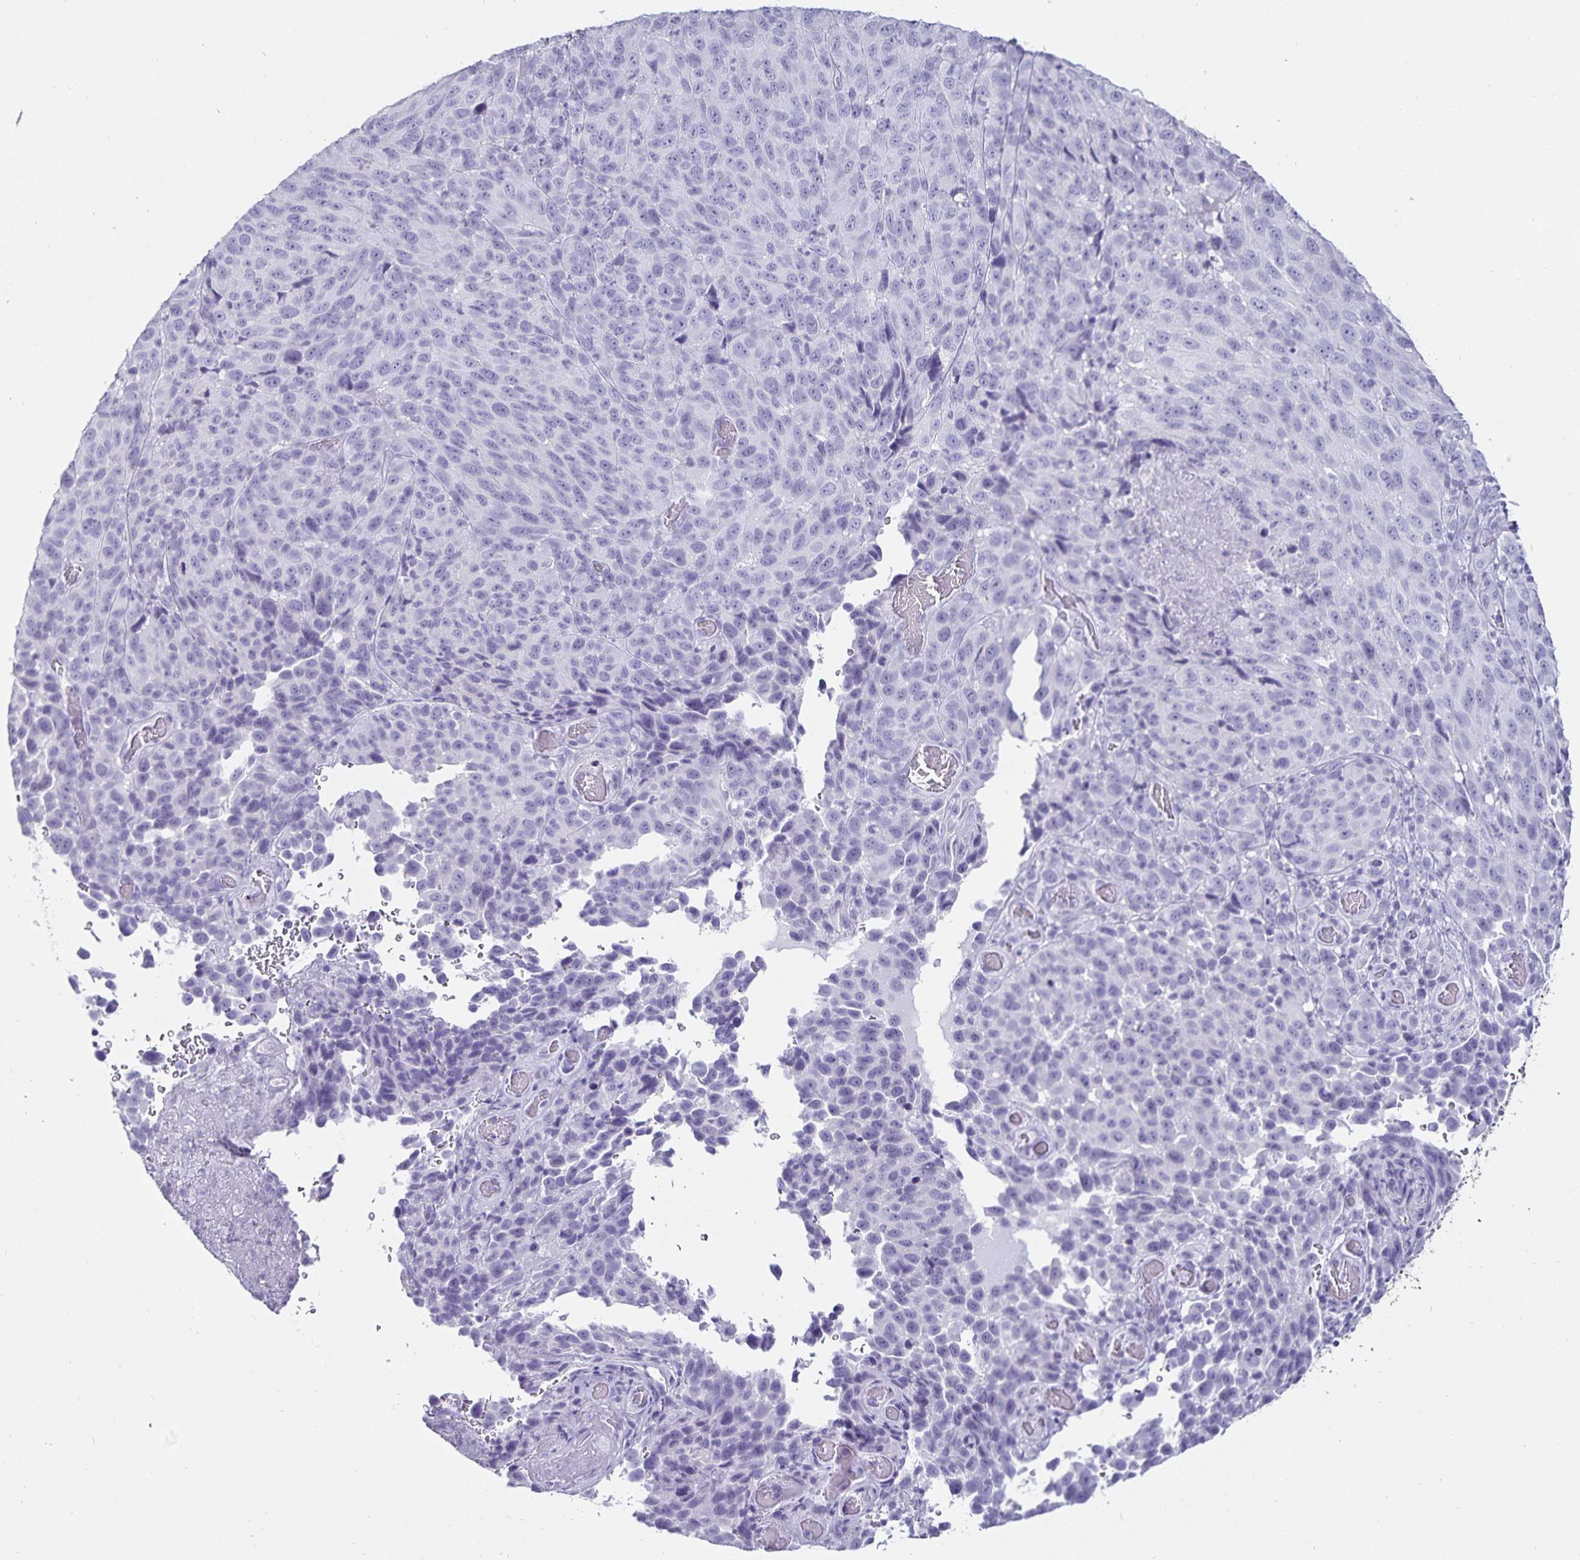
{"staining": {"intensity": "negative", "quantity": "none", "location": "none"}, "tissue": "melanoma", "cell_type": "Tumor cells", "image_type": "cancer", "snomed": [{"axis": "morphology", "description": "Malignant melanoma, NOS"}, {"axis": "topography", "description": "Skin"}], "caption": "Photomicrograph shows no protein expression in tumor cells of malignant melanoma tissue.", "gene": "DEFA6", "patient": {"sex": "male", "age": 85}}